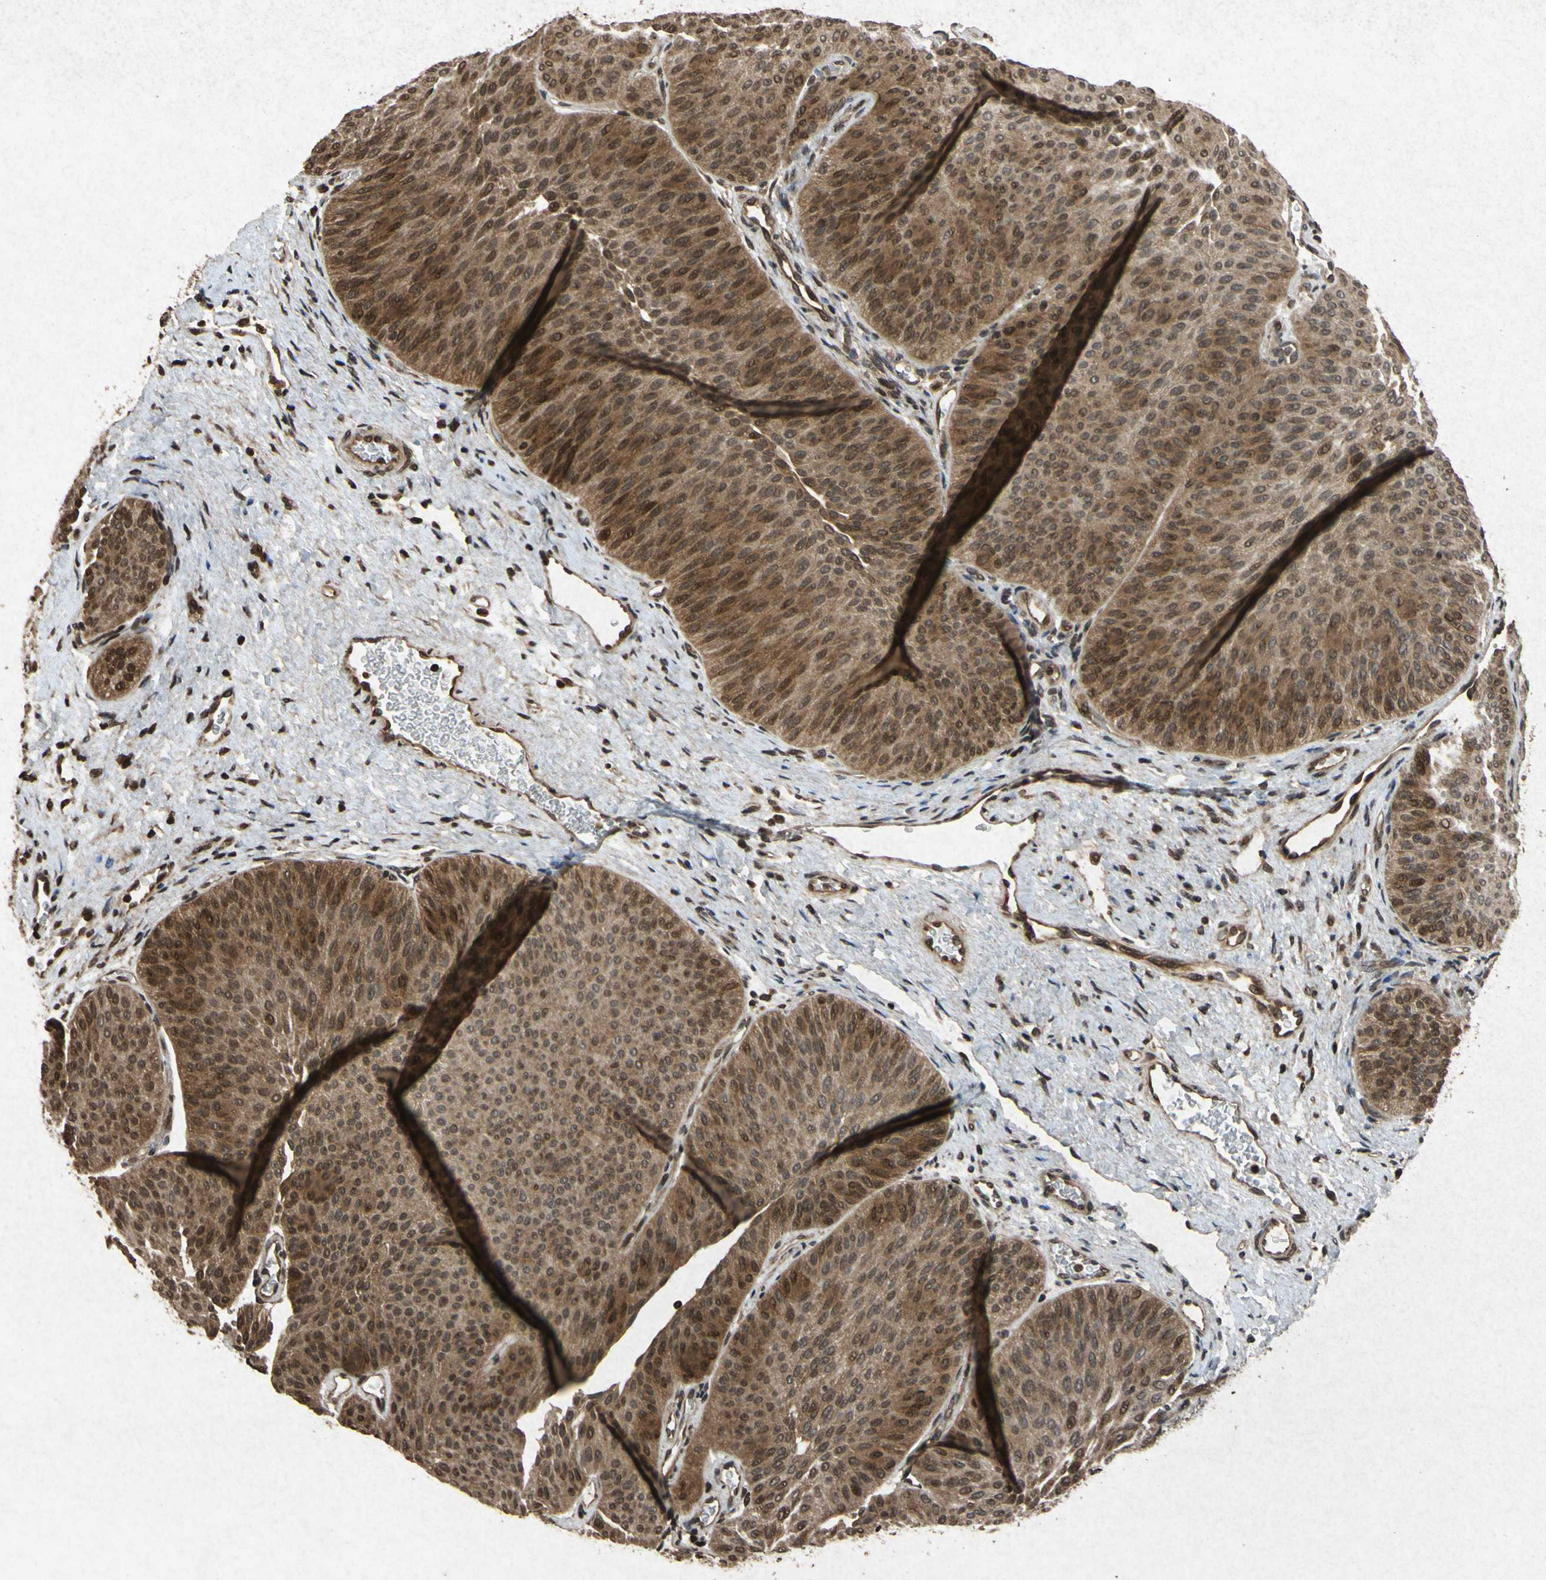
{"staining": {"intensity": "moderate", "quantity": ">75%", "location": "cytoplasmic/membranous,nuclear"}, "tissue": "urothelial cancer", "cell_type": "Tumor cells", "image_type": "cancer", "snomed": [{"axis": "morphology", "description": "Urothelial carcinoma, Low grade"}, {"axis": "topography", "description": "Urinary bladder"}], "caption": "DAB (3,3'-diaminobenzidine) immunohistochemical staining of human urothelial cancer reveals moderate cytoplasmic/membranous and nuclear protein expression in about >75% of tumor cells.", "gene": "ATP6V1H", "patient": {"sex": "female", "age": 60}}